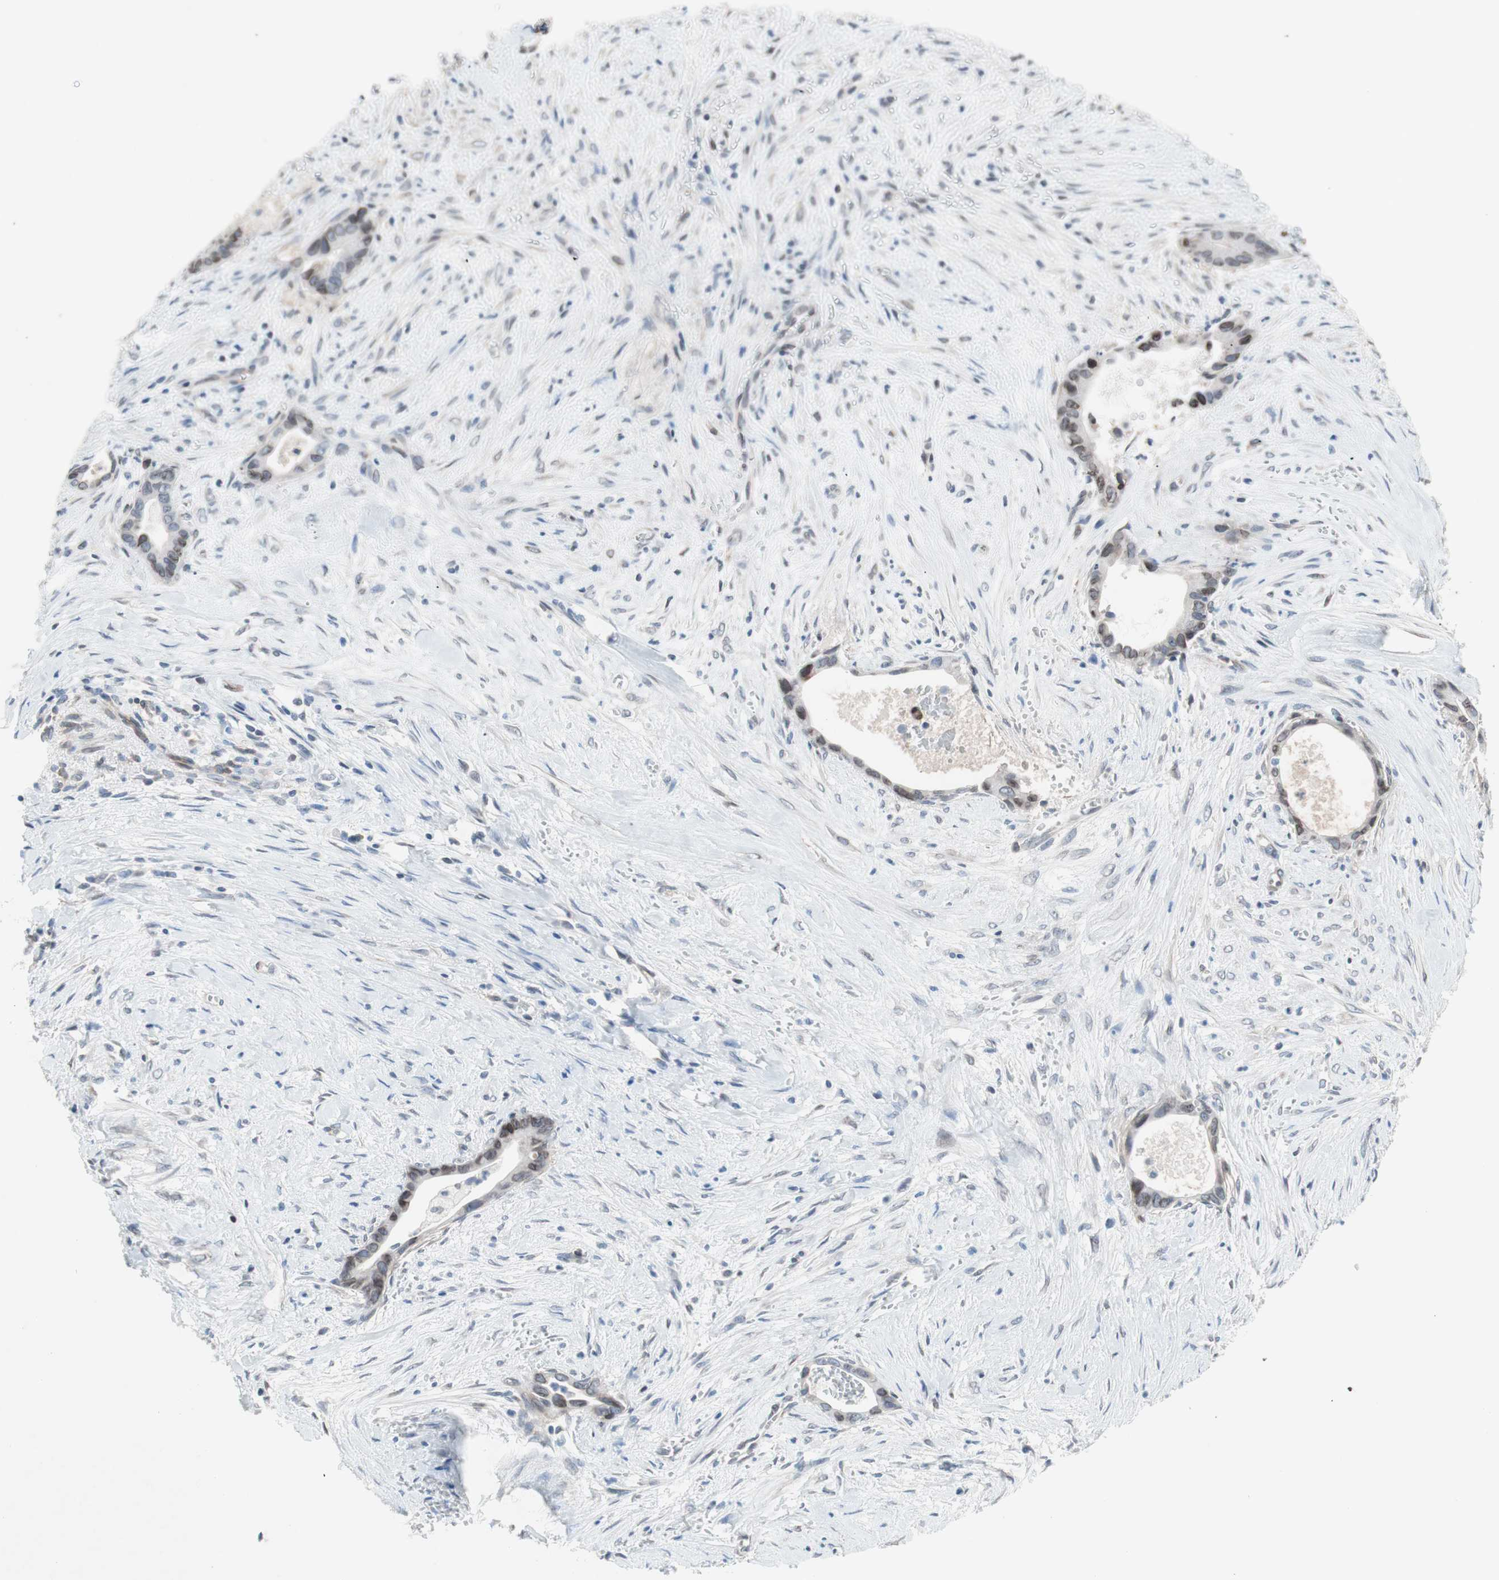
{"staining": {"intensity": "weak", "quantity": ">75%", "location": "nuclear"}, "tissue": "liver cancer", "cell_type": "Tumor cells", "image_type": "cancer", "snomed": [{"axis": "morphology", "description": "Cholangiocarcinoma"}, {"axis": "topography", "description": "Liver"}], "caption": "IHC photomicrograph of neoplastic tissue: human liver cancer stained using immunohistochemistry (IHC) demonstrates low levels of weak protein expression localized specifically in the nuclear of tumor cells, appearing as a nuclear brown color.", "gene": "ARNT2", "patient": {"sex": "female", "age": 55}}